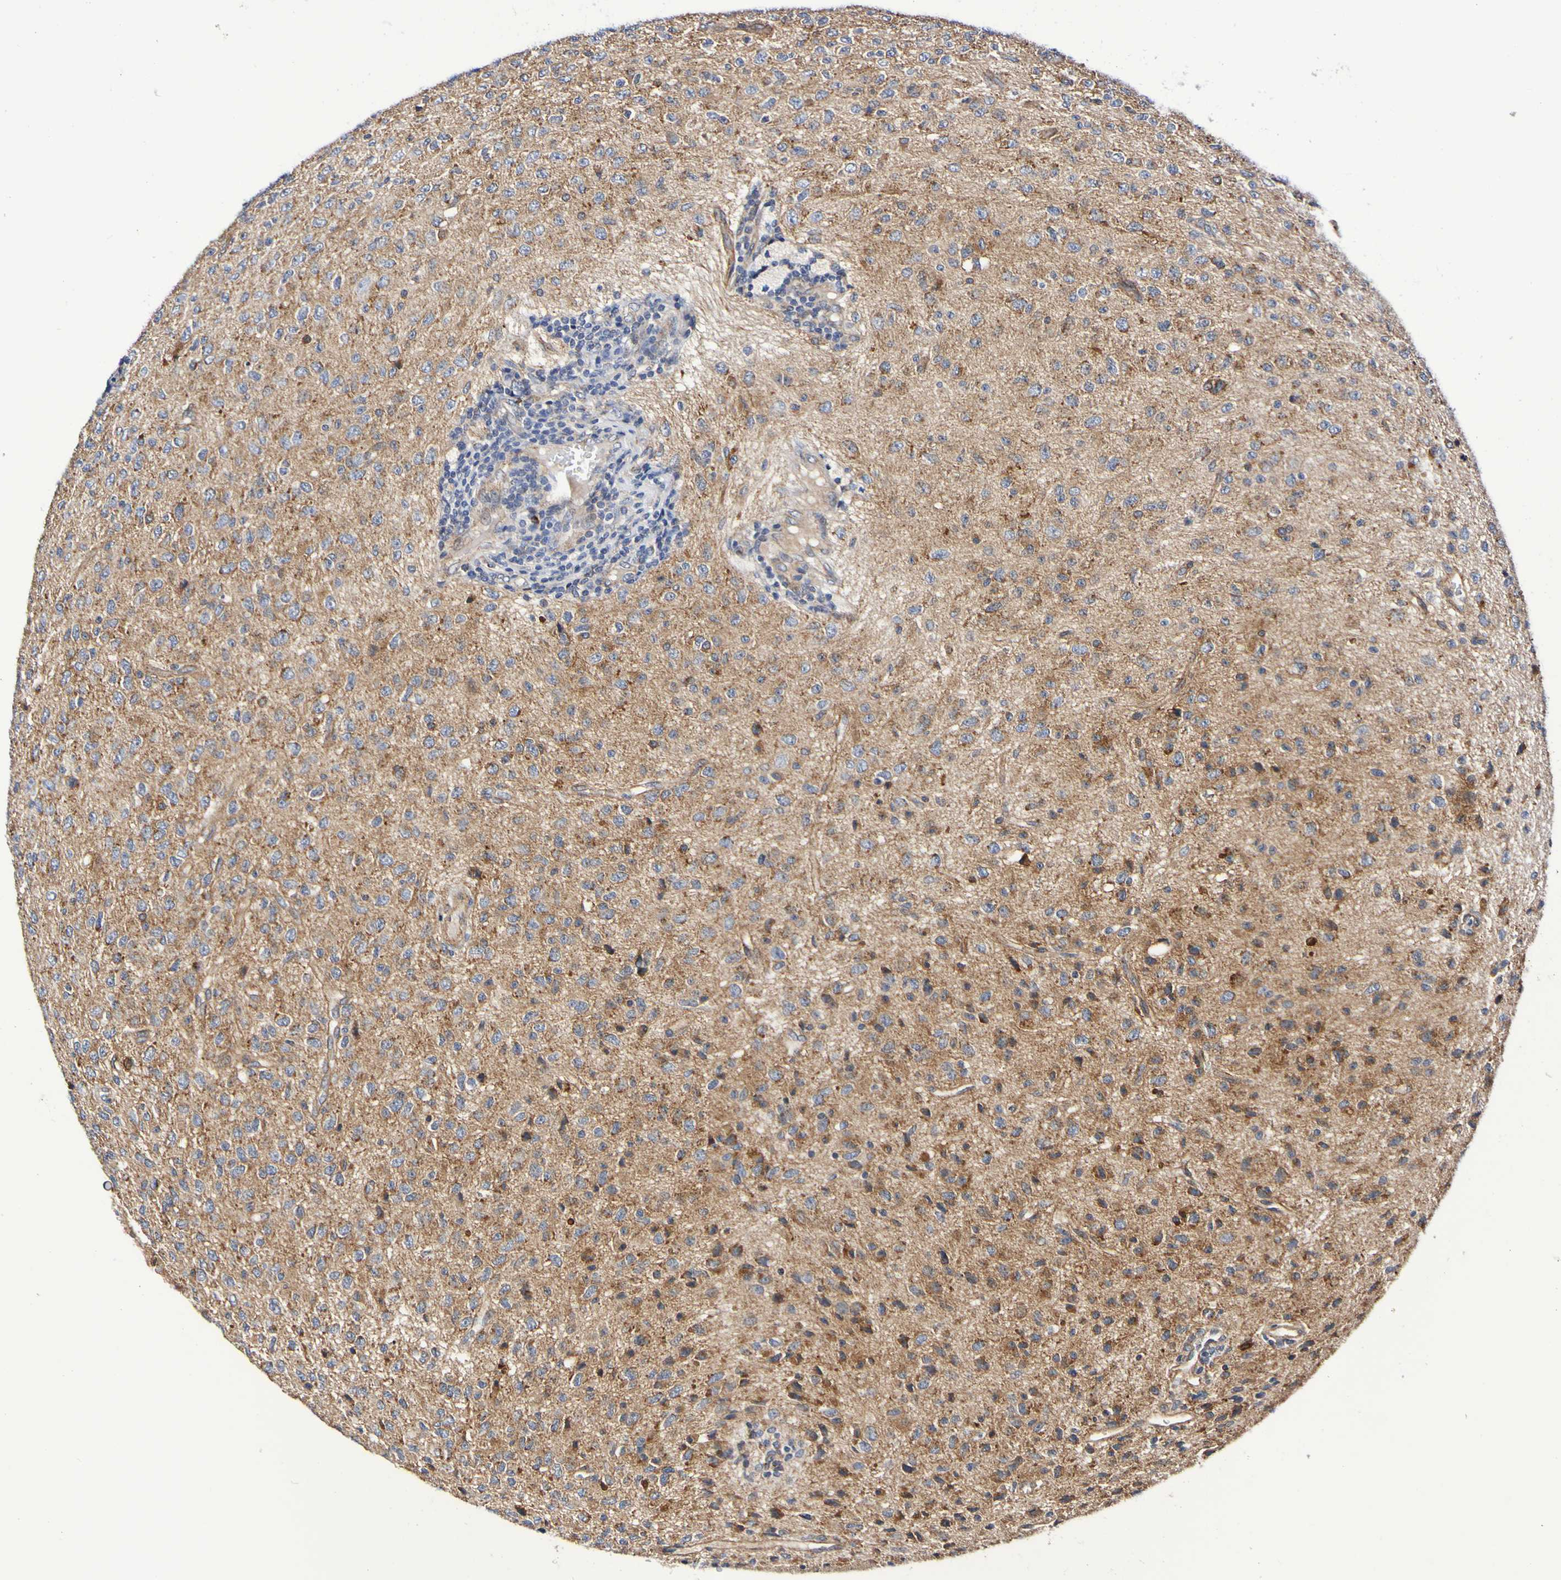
{"staining": {"intensity": "moderate", "quantity": ">75%", "location": "cytoplasmic/membranous"}, "tissue": "glioma", "cell_type": "Tumor cells", "image_type": "cancer", "snomed": [{"axis": "morphology", "description": "Glioma, malignant, High grade"}, {"axis": "topography", "description": "pancreas cauda"}], "caption": "Protein staining of malignant glioma (high-grade) tissue shows moderate cytoplasmic/membranous positivity in approximately >75% of tumor cells.", "gene": "GJB1", "patient": {"sex": "male", "age": 60}}